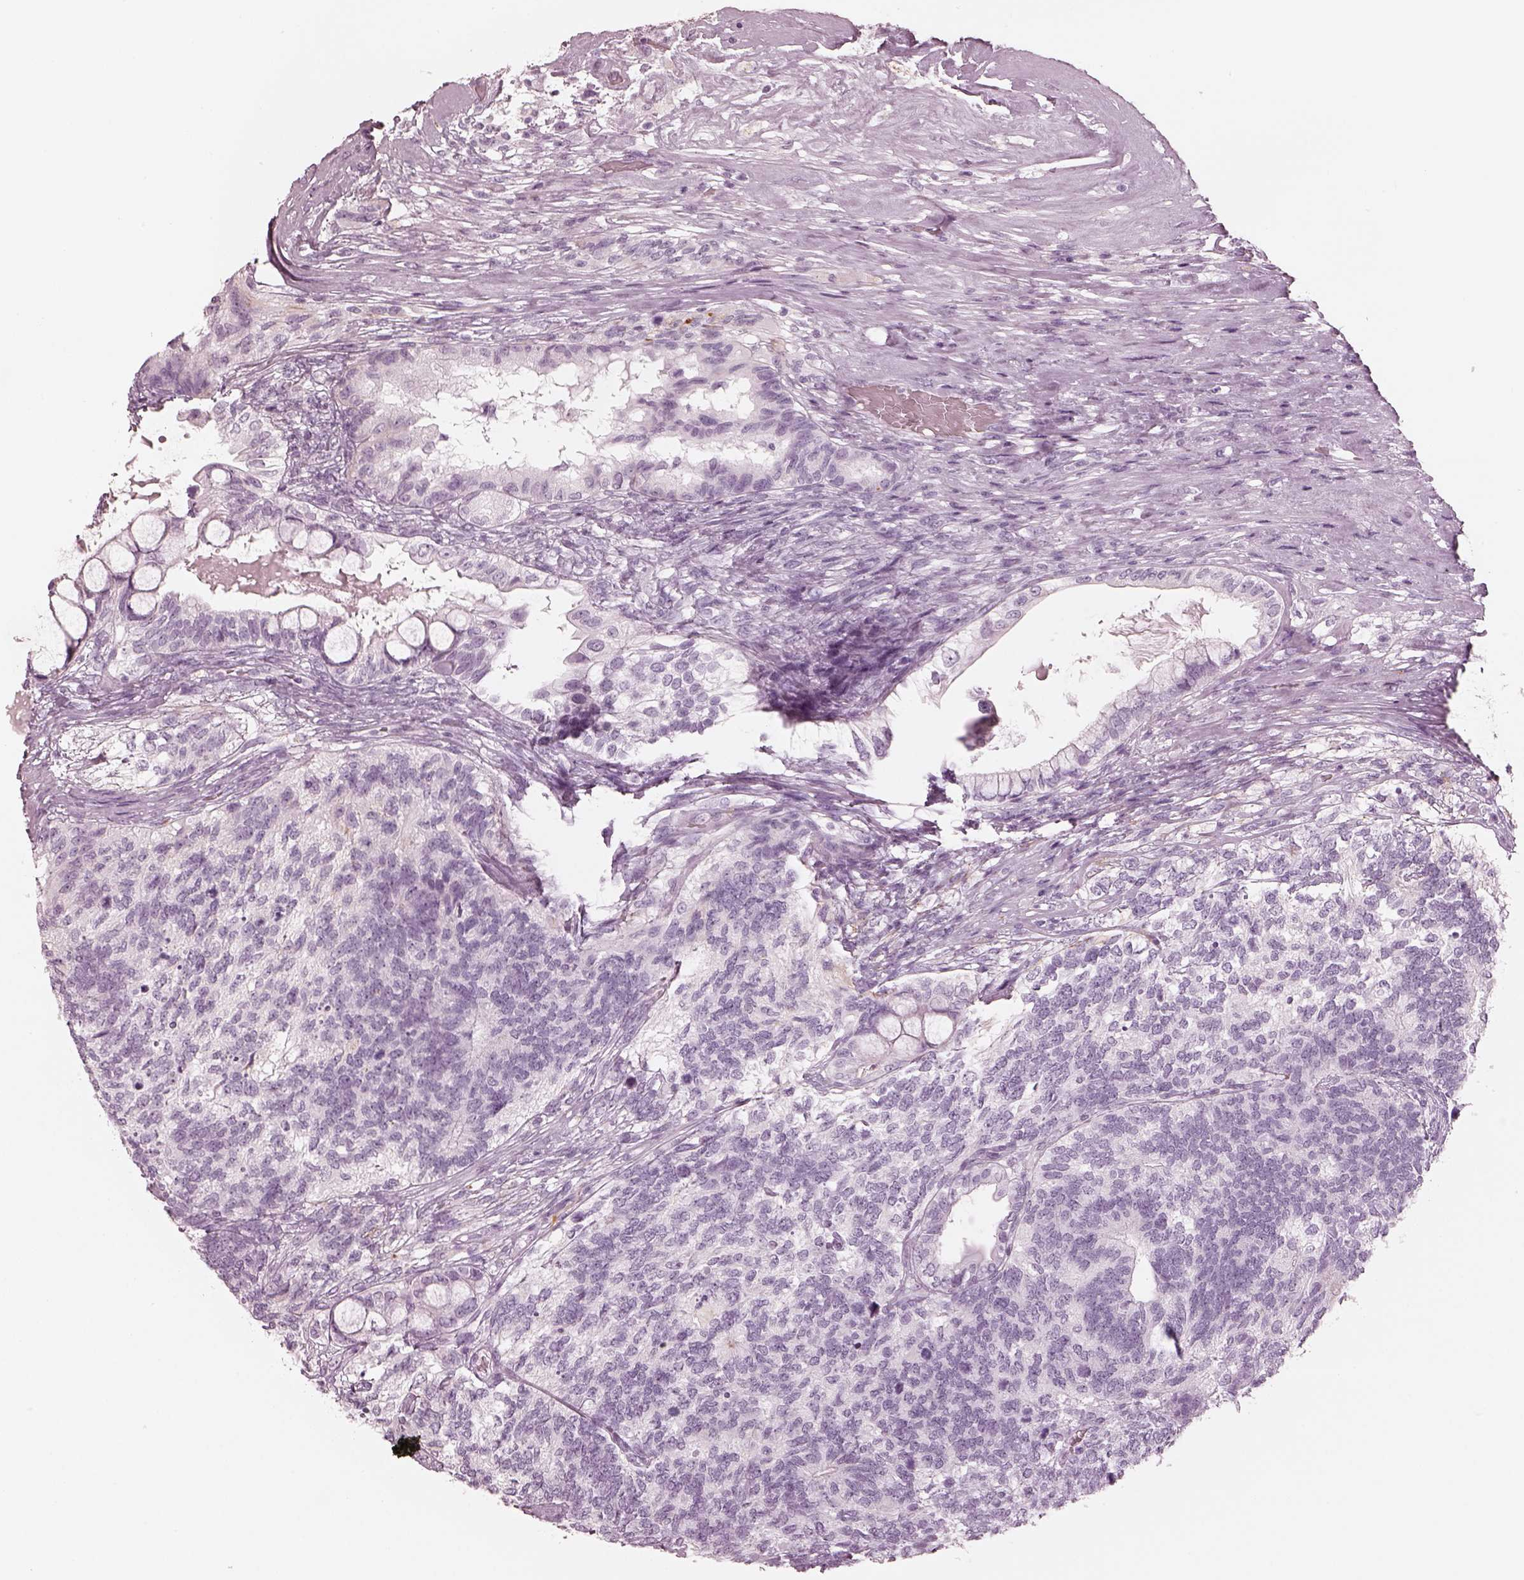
{"staining": {"intensity": "negative", "quantity": "none", "location": "none"}, "tissue": "testis cancer", "cell_type": "Tumor cells", "image_type": "cancer", "snomed": [{"axis": "morphology", "description": "Seminoma, NOS"}, {"axis": "morphology", "description": "Carcinoma, Embryonal, NOS"}, {"axis": "topography", "description": "Testis"}], "caption": "Immunohistochemistry (IHC) photomicrograph of neoplastic tissue: human testis cancer stained with DAB (3,3'-diaminobenzidine) shows no significant protein positivity in tumor cells.", "gene": "OPN4", "patient": {"sex": "male", "age": 41}}